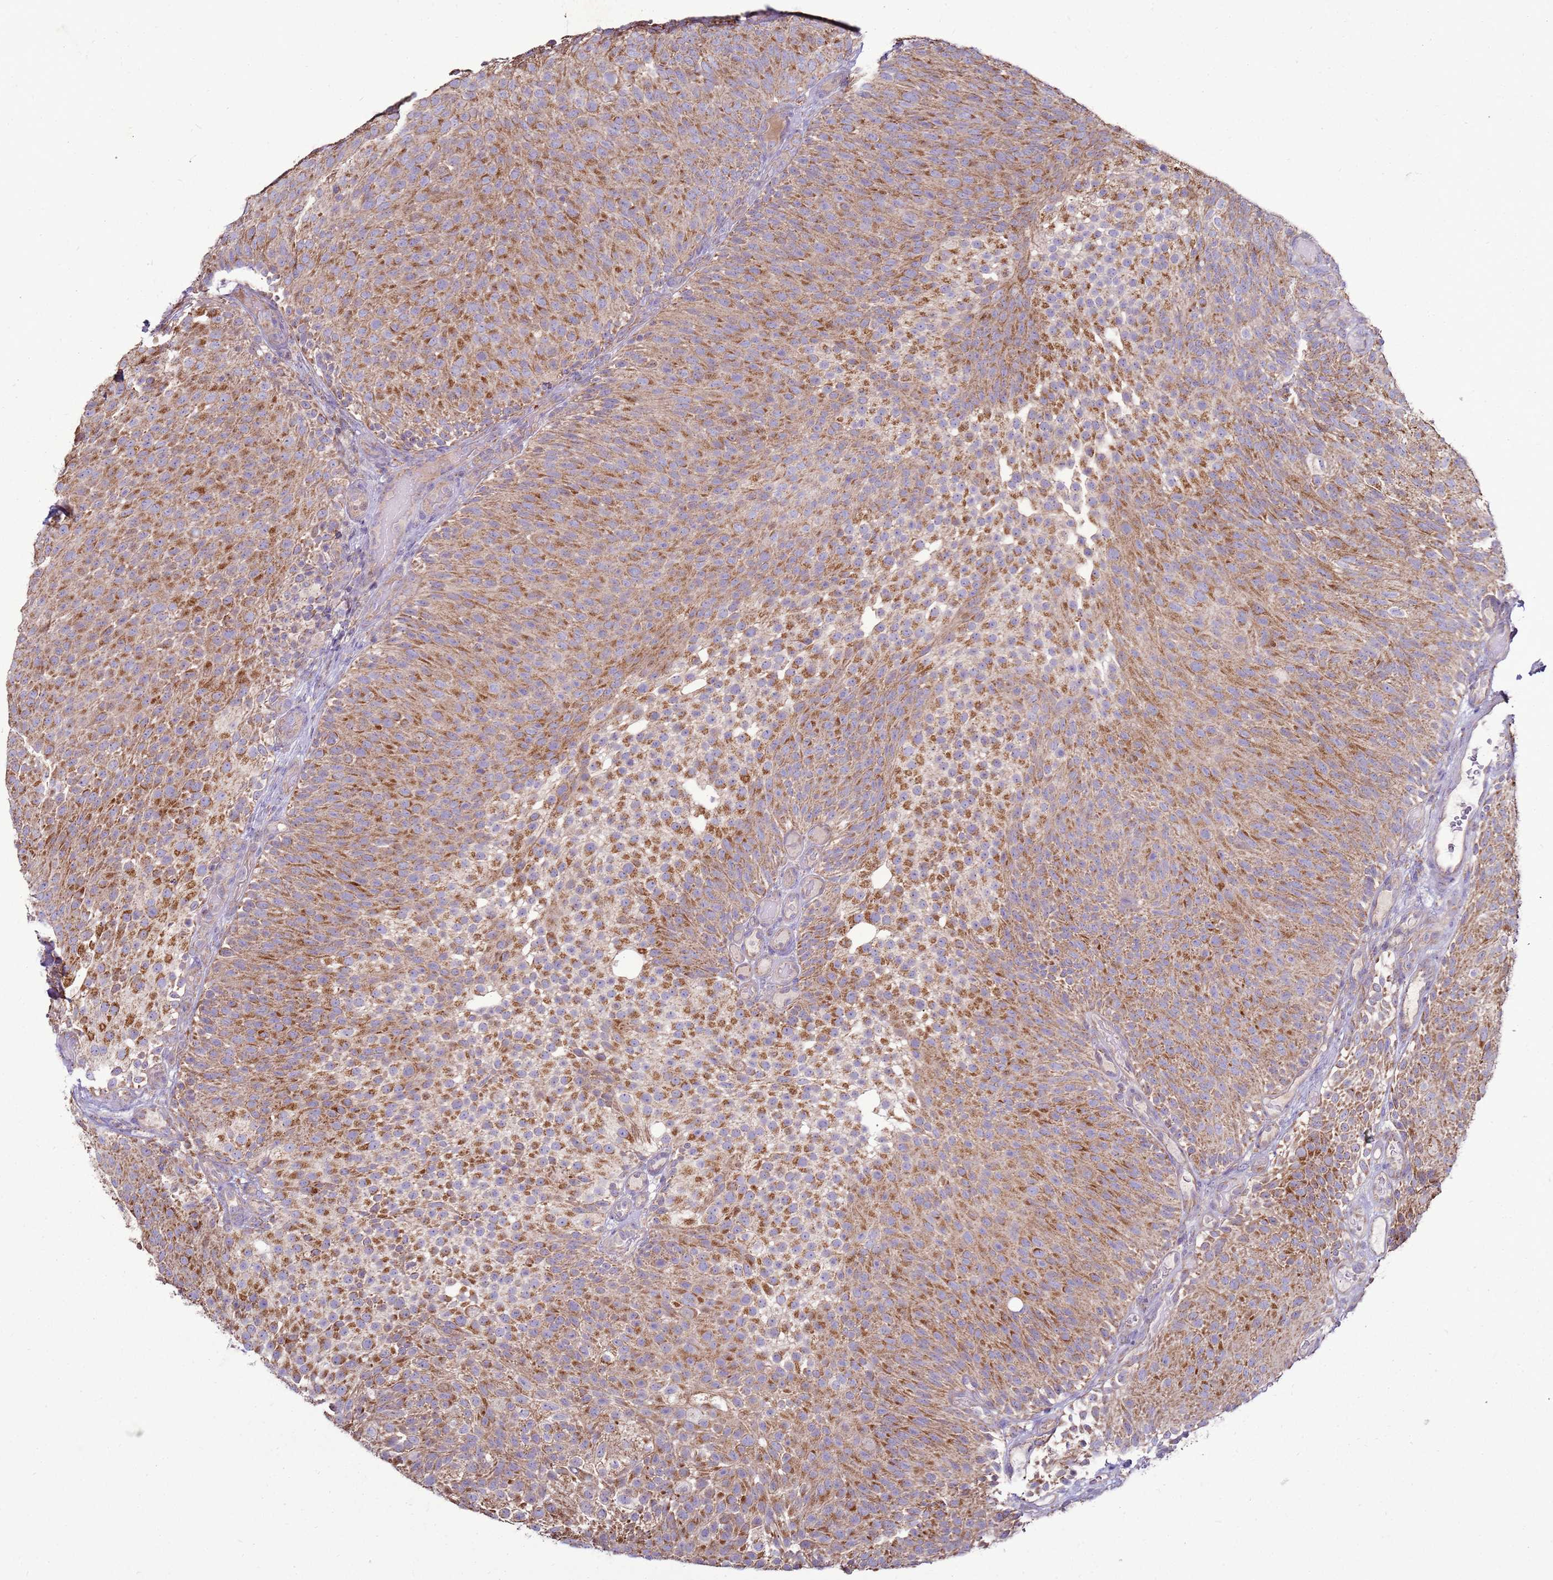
{"staining": {"intensity": "strong", "quantity": "25%-75%", "location": "cytoplasmic/membranous"}, "tissue": "urothelial cancer", "cell_type": "Tumor cells", "image_type": "cancer", "snomed": [{"axis": "morphology", "description": "Urothelial carcinoma, Low grade"}, {"axis": "topography", "description": "Urinary bladder"}], "caption": "Immunohistochemical staining of human urothelial cancer displays high levels of strong cytoplasmic/membranous staining in approximately 25%-75% of tumor cells. The staining was performed using DAB, with brown indicating positive protein expression. Nuclei are stained blue with hematoxylin.", "gene": "TRAPPC4", "patient": {"sex": "male", "age": 78}}